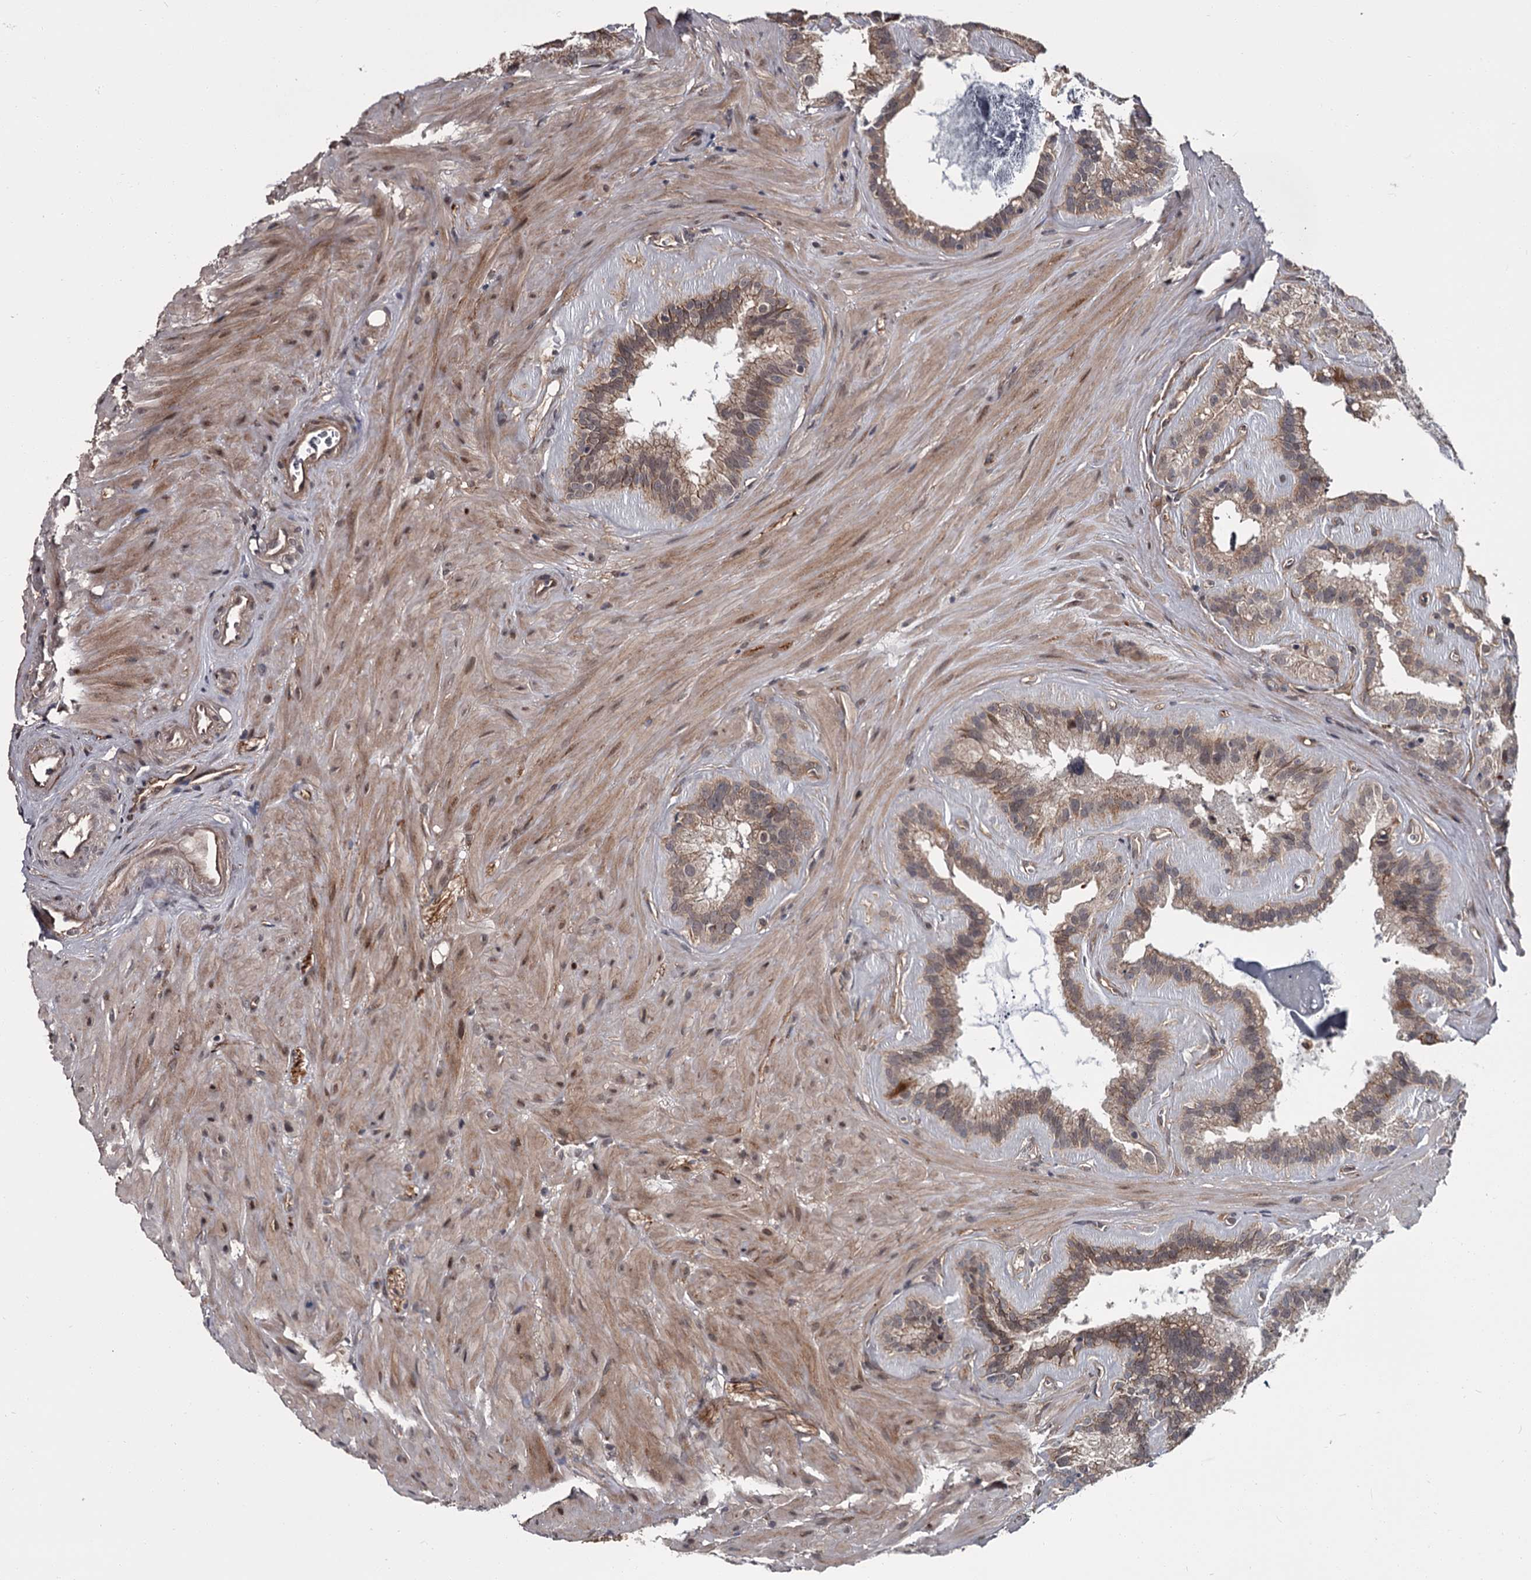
{"staining": {"intensity": "moderate", "quantity": ">75%", "location": "cytoplasmic/membranous"}, "tissue": "seminal vesicle", "cell_type": "Glandular cells", "image_type": "normal", "snomed": [{"axis": "morphology", "description": "Normal tissue, NOS"}, {"axis": "topography", "description": "Prostate"}, {"axis": "topography", "description": "Seminal veicle"}], "caption": "Brown immunohistochemical staining in benign human seminal vesicle demonstrates moderate cytoplasmic/membranous positivity in about >75% of glandular cells.", "gene": "CDC42EP2", "patient": {"sex": "male", "age": 59}}